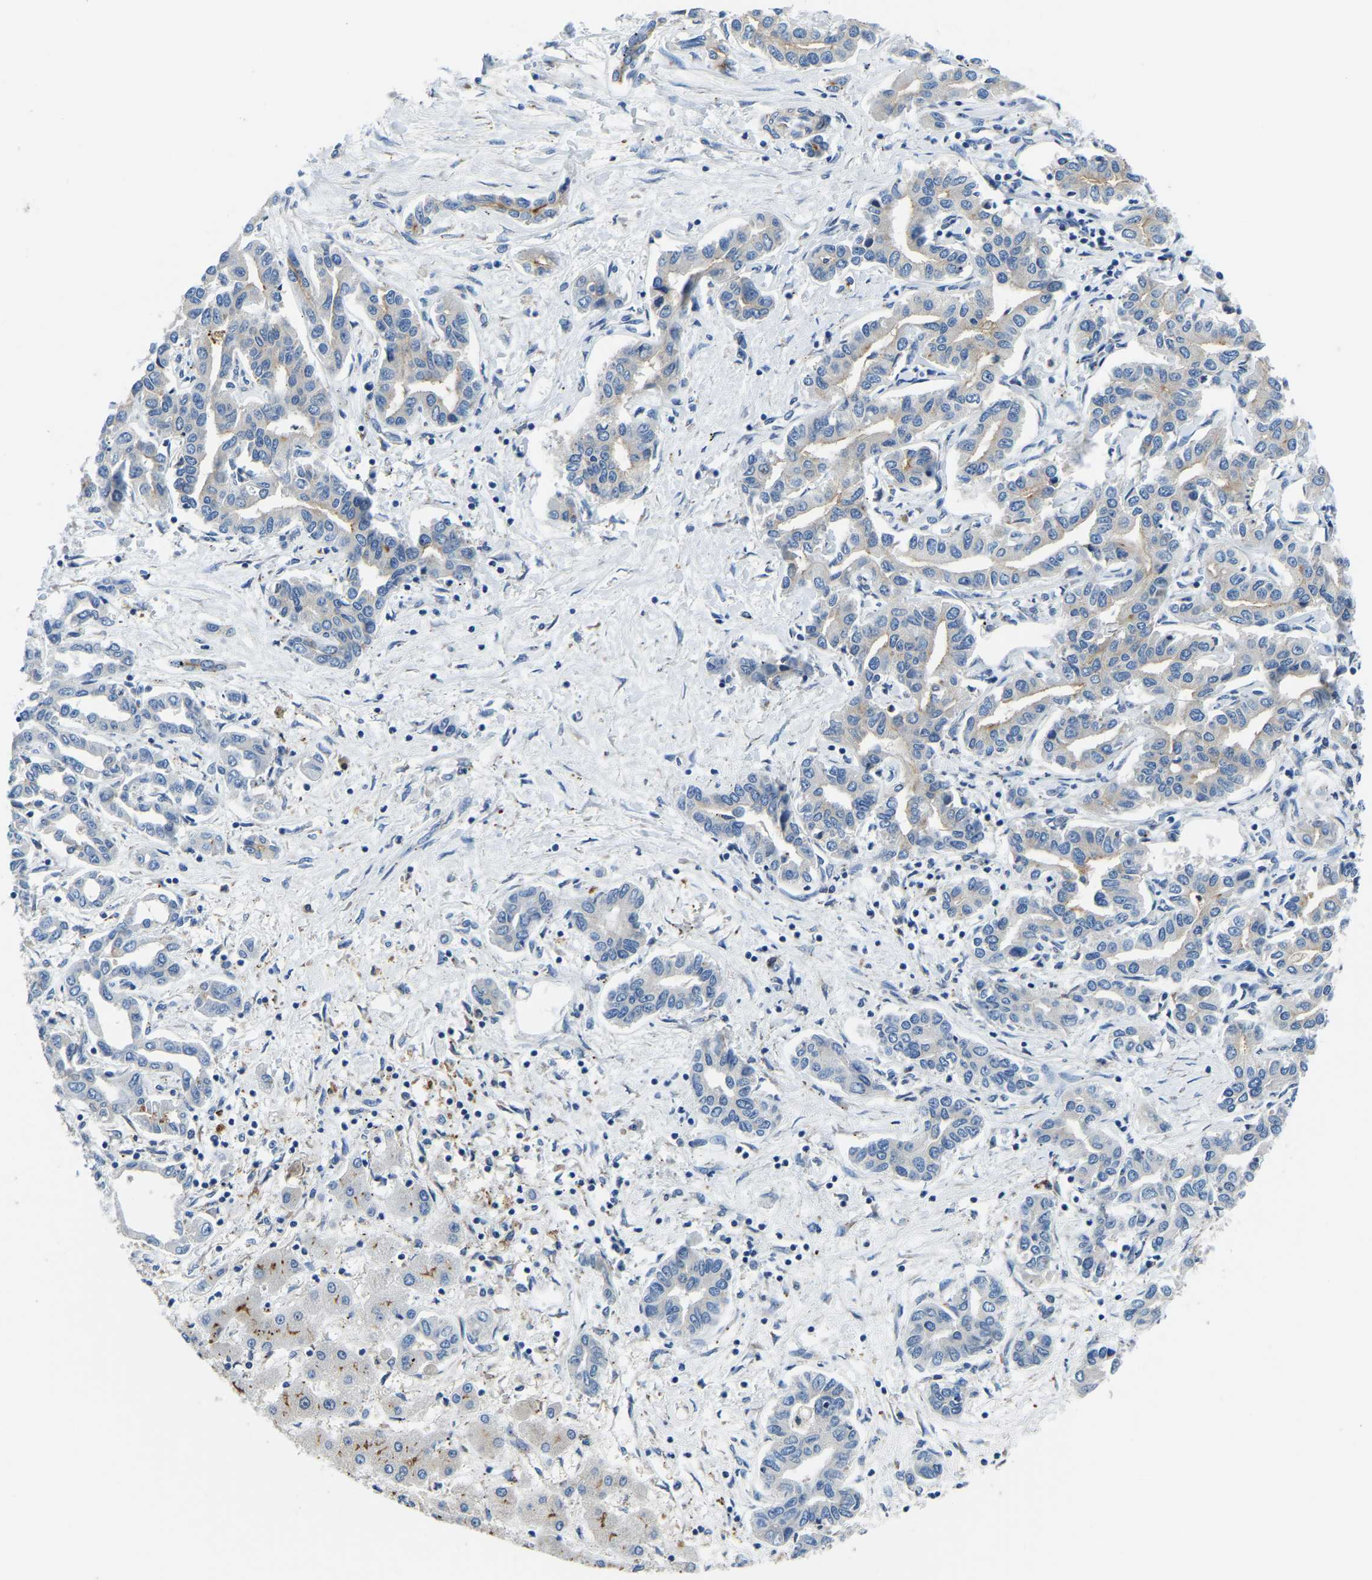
{"staining": {"intensity": "negative", "quantity": "none", "location": "none"}, "tissue": "liver cancer", "cell_type": "Tumor cells", "image_type": "cancer", "snomed": [{"axis": "morphology", "description": "Cholangiocarcinoma"}, {"axis": "topography", "description": "Liver"}], "caption": "Protein analysis of liver cholangiocarcinoma reveals no significant expression in tumor cells.", "gene": "LIAS", "patient": {"sex": "male", "age": 59}}